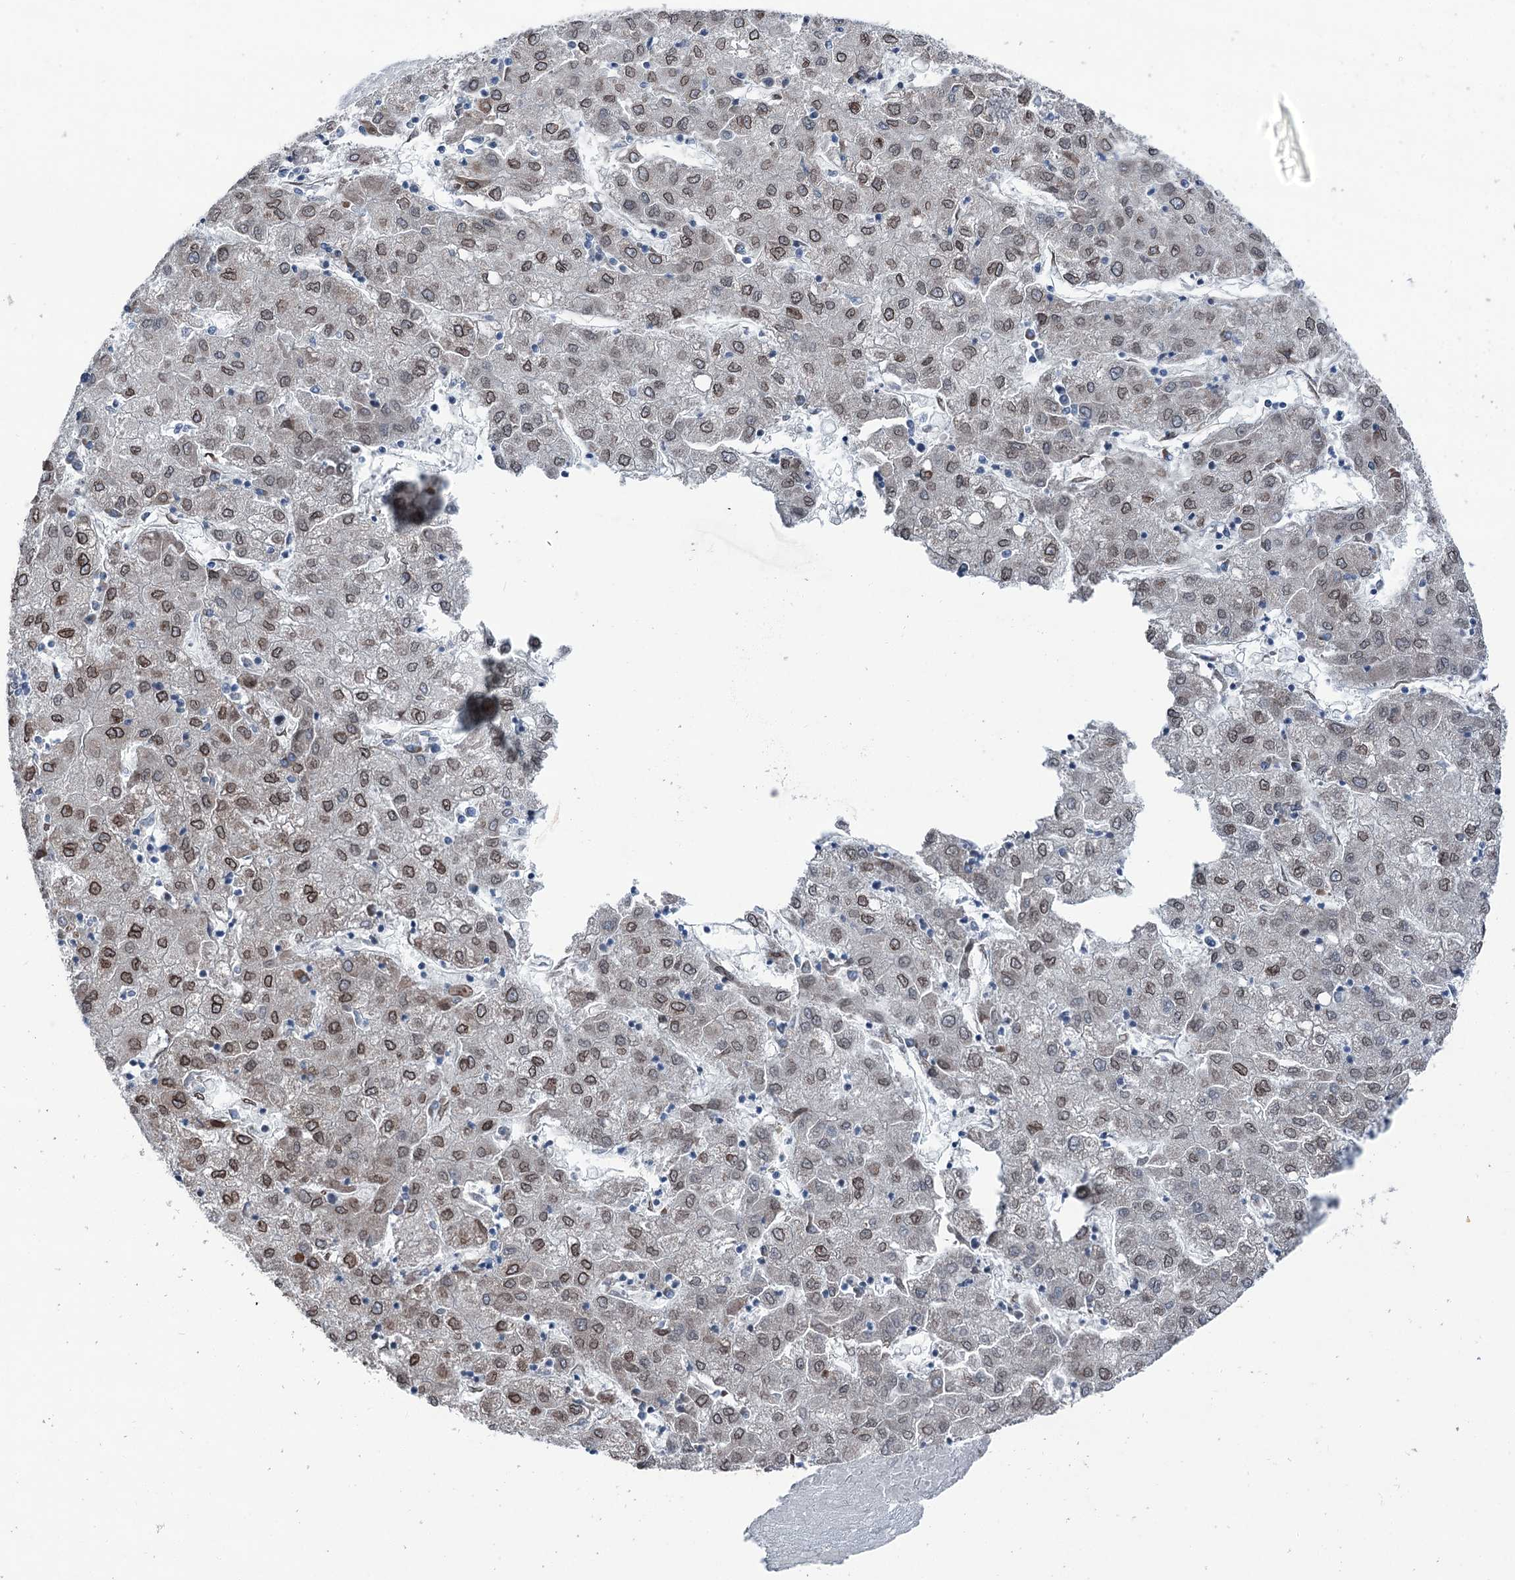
{"staining": {"intensity": "moderate", "quantity": ">75%", "location": "cytoplasmic/membranous,nuclear"}, "tissue": "liver cancer", "cell_type": "Tumor cells", "image_type": "cancer", "snomed": [{"axis": "morphology", "description": "Carcinoma, Hepatocellular, NOS"}, {"axis": "topography", "description": "Liver"}], "caption": "High-power microscopy captured an IHC image of liver cancer, revealing moderate cytoplasmic/membranous and nuclear positivity in about >75% of tumor cells.", "gene": "MRPL14", "patient": {"sex": "male", "age": 72}}